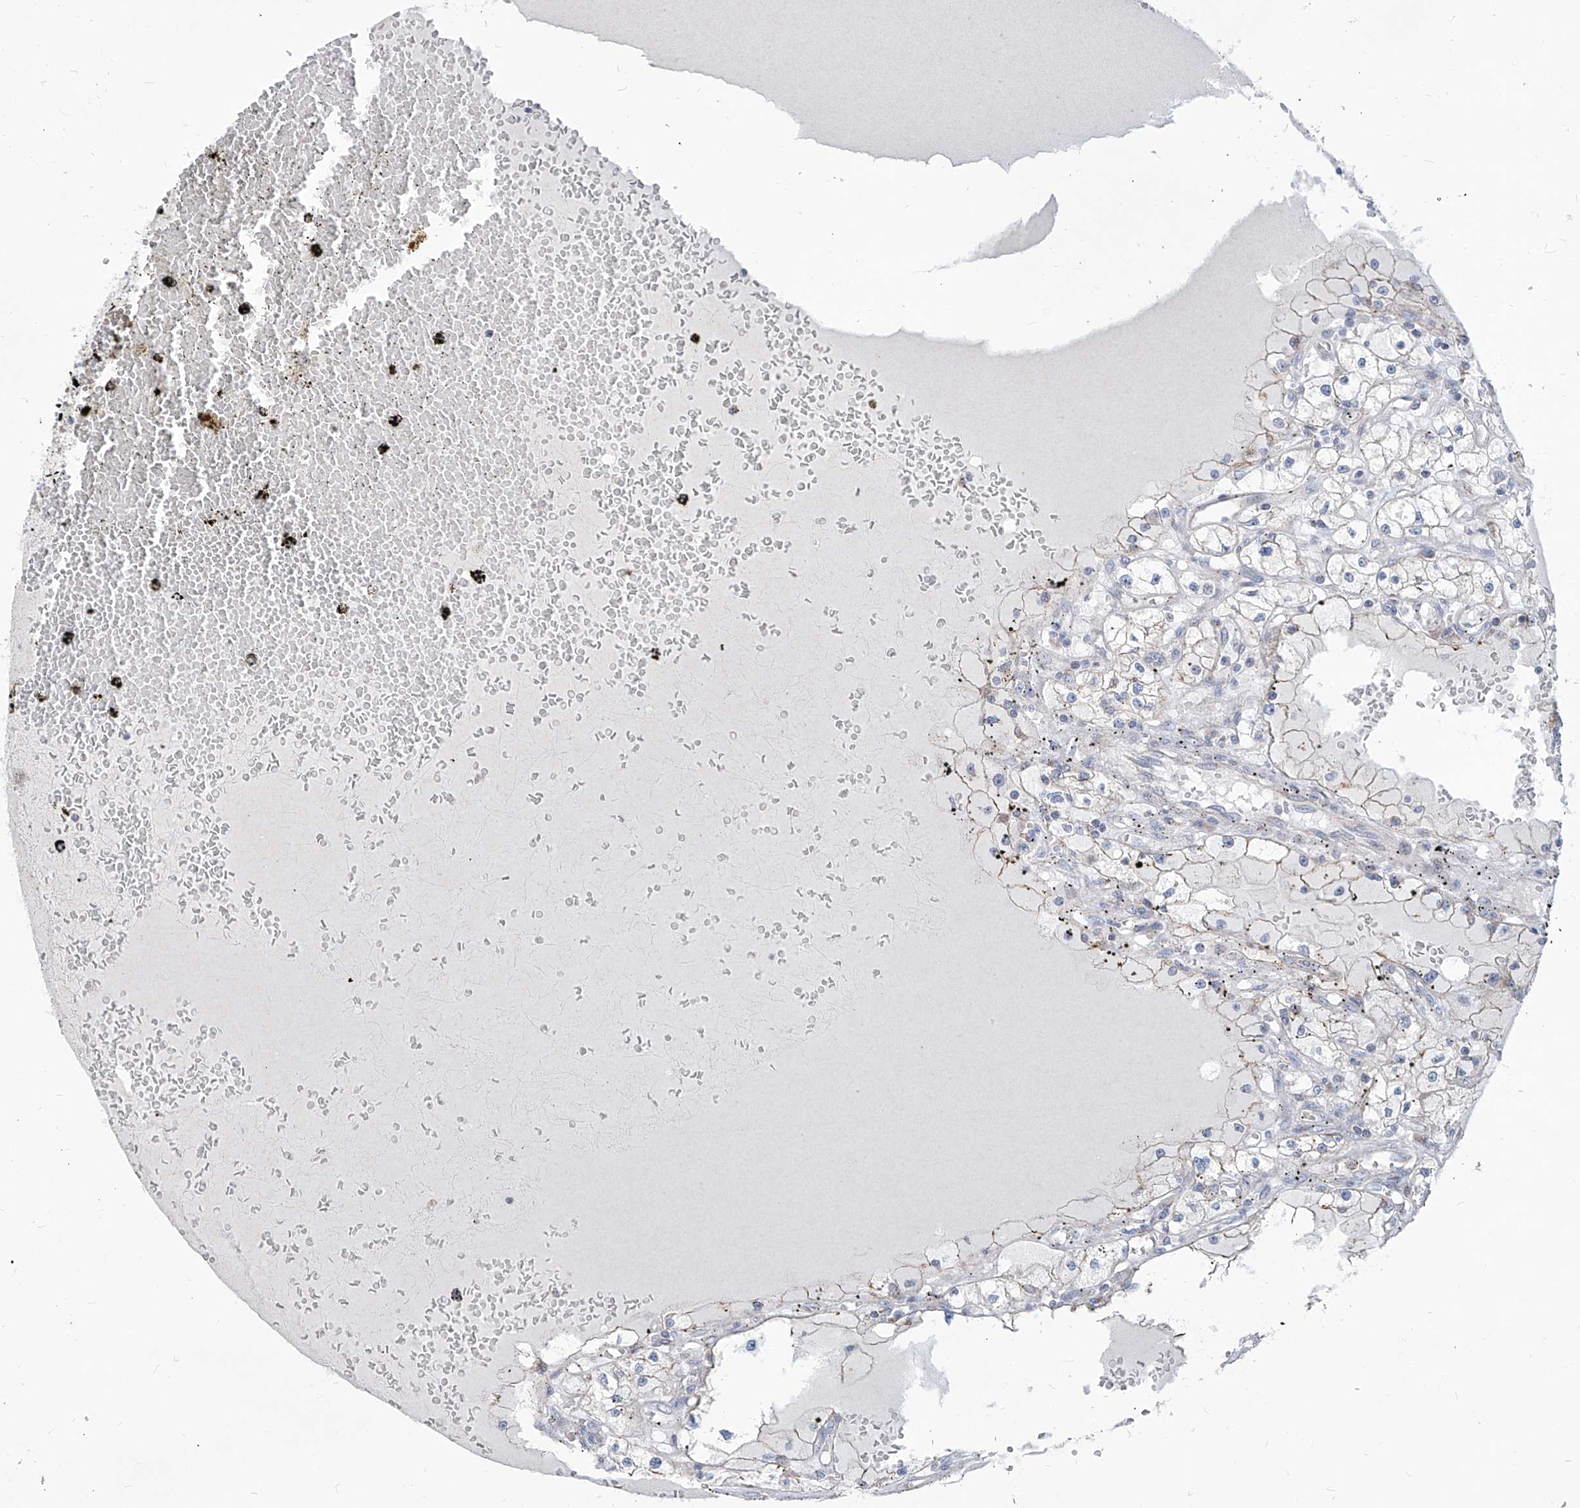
{"staining": {"intensity": "negative", "quantity": "none", "location": "none"}, "tissue": "renal cancer", "cell_type": "Tumor cells", "image_type": "cancer", "snomed": [{"axis": "morphology", "description": "Adenocarcinoma, NOS"}, {"axis": "topography", "description": "Kidney"}], "caption": "High magnification brightfield microscopy of adenocarcinoma (renal) stained with DAB (brown) and counterstained with hematoxylin (blue): tumor cells show no significant positivity. (DAB (3,3'-diaminobenzidine) immunohistochemistry (IHC) with hematoxylin counter stain).", "gene": "AGPS", "patient": {"sex": "male", "age": 56}}